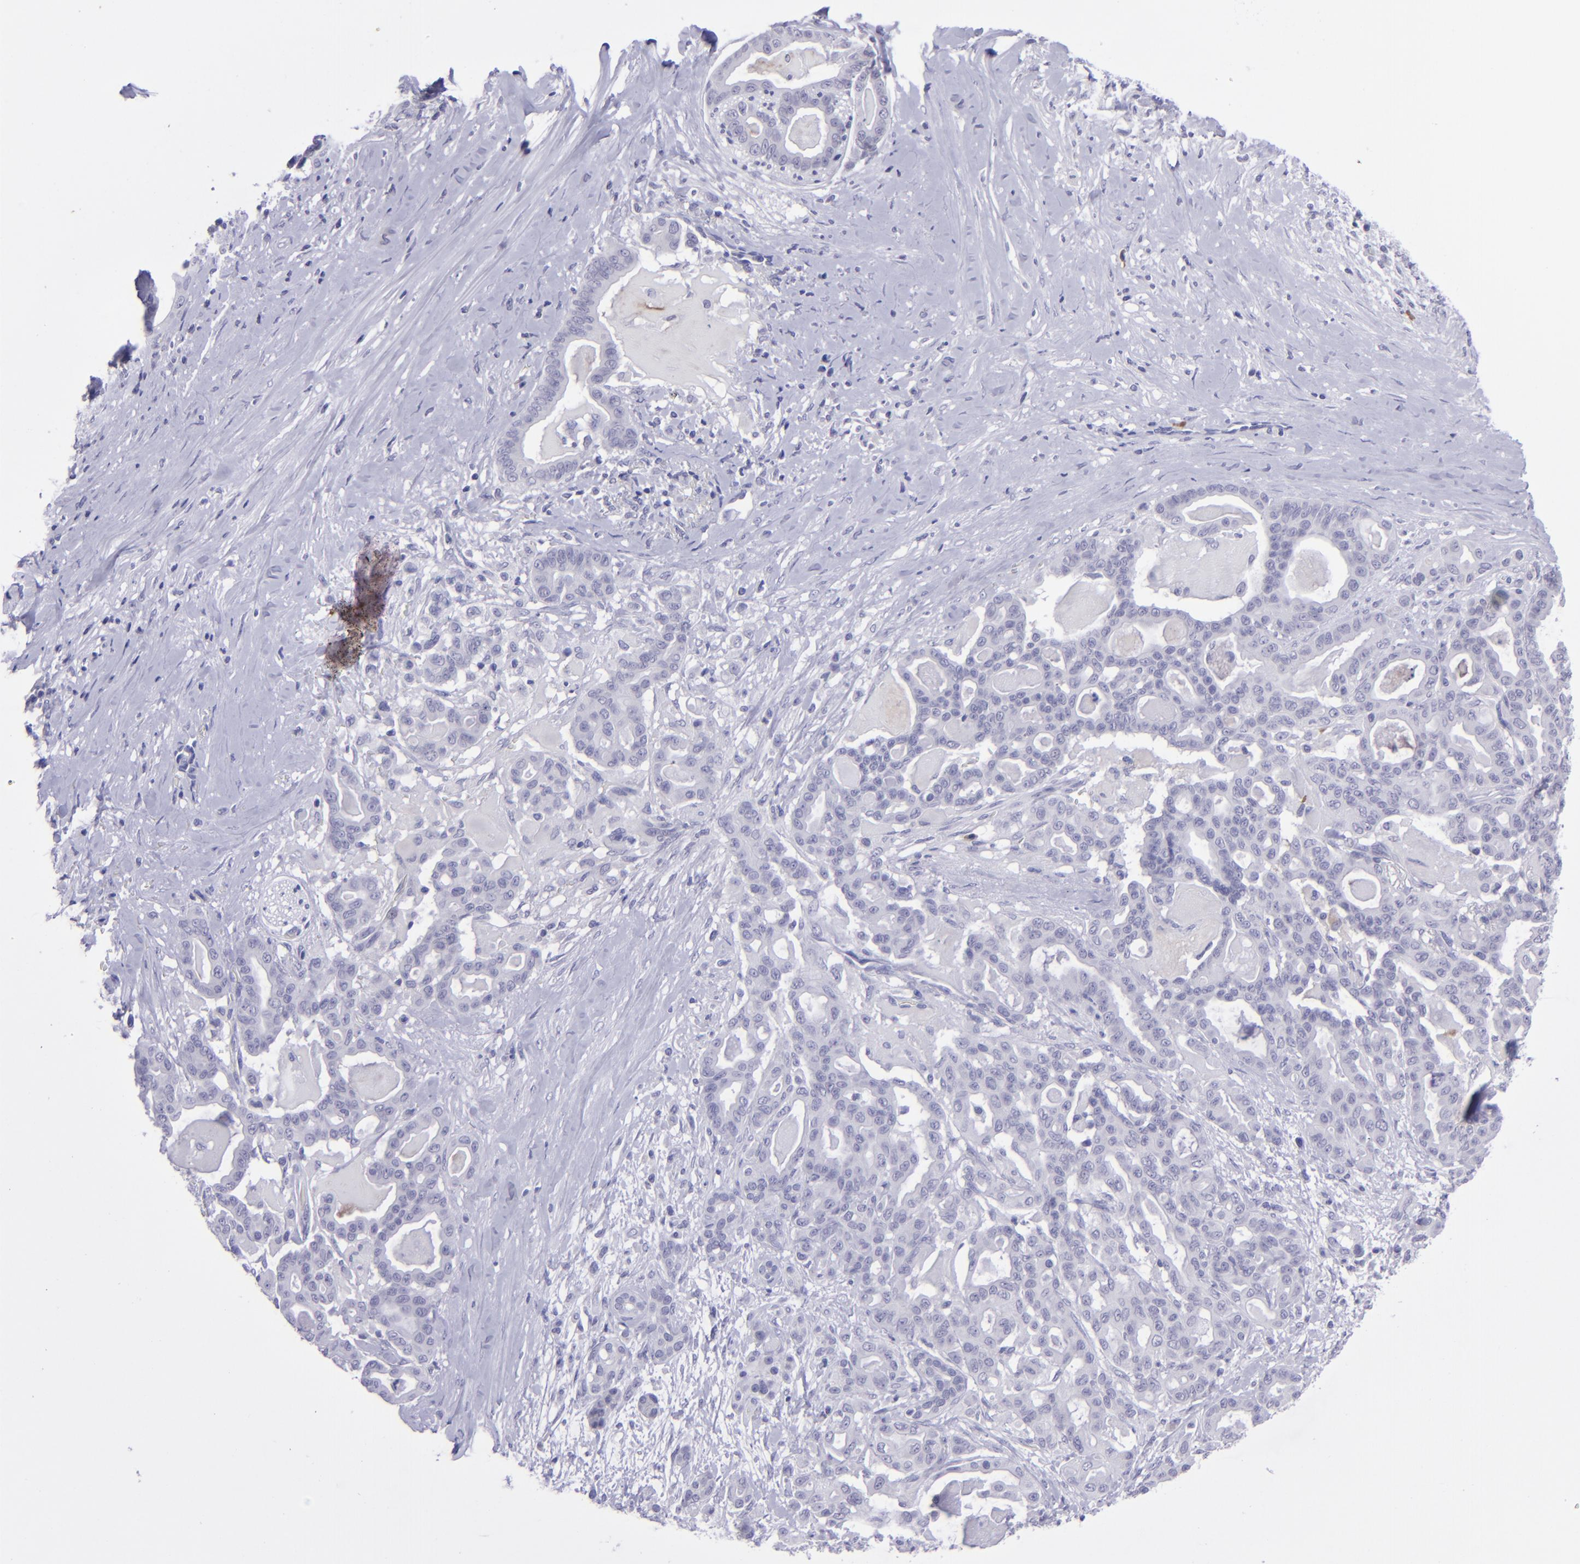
{"staining": {"intensity": "negative", "quantity": "none", "location": "none"}, "tissue": "pancreatic cancer", "cell_type": "Tumor cells", "image_type": "cancer", "snomed": [{"axis": "morphology", "description": "Adenocarcinoma, NOS"}, {"axis": "topography", "description": "Pancreas"}], "caption": "There is no significant positivity in tumor cells of pancreatic cancer. Brightfield microscopy of immunohistochemistry (IHC) stained with DAB (brown) and hematoxylin (blue), captured at high magnification.", "gene": "POU2F2", "patient": {"sex": "male", "age": 63}}